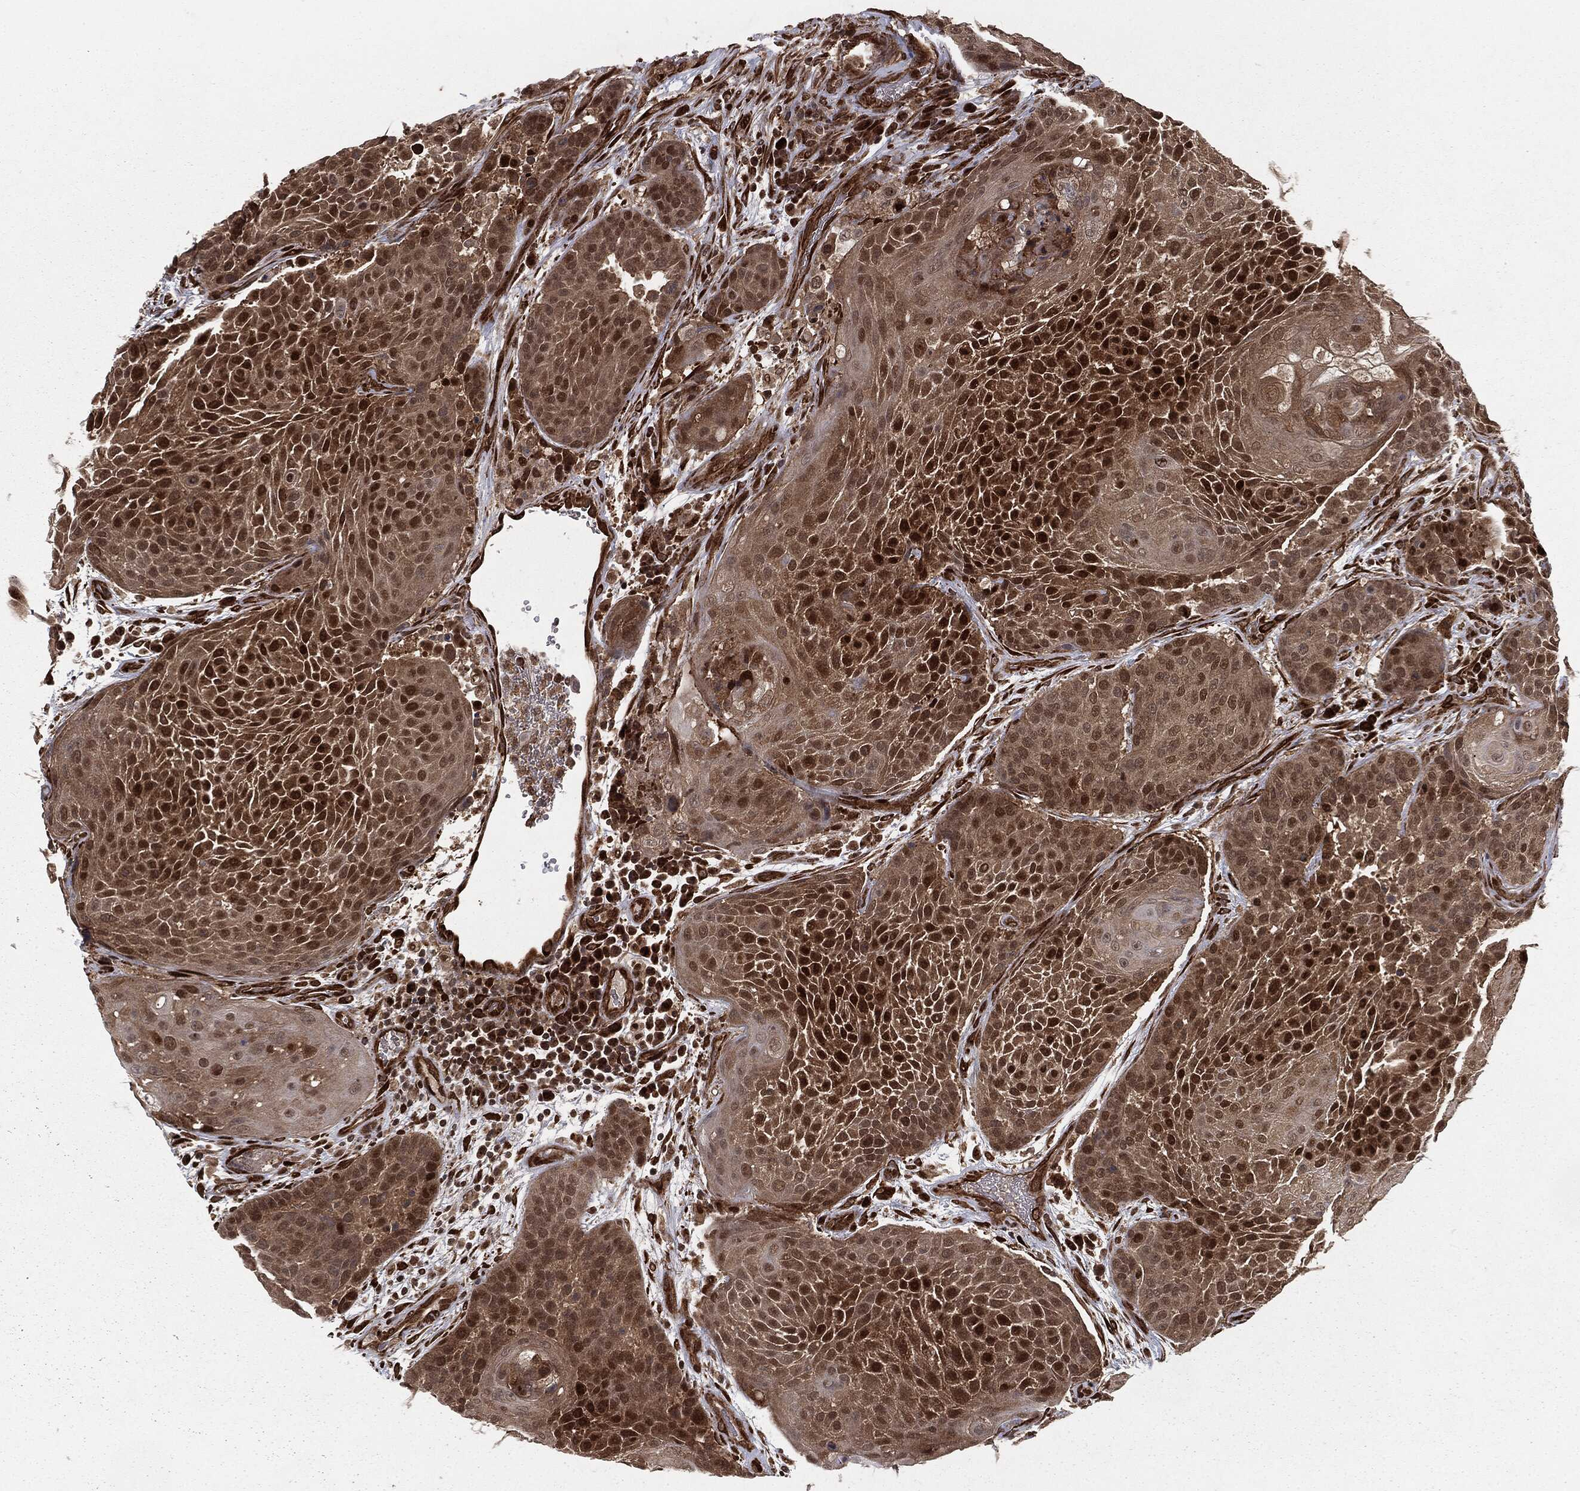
{"staining": {"intensity": "strong", "quantity": "25%-75%", "location": "cytoplasmic/membranous,nuclear"}, "tissue": "urothelial cancer", "cell_type": "Tumor cells", "image_type": "cancer", "snomed": [{"axis": "morphology", "description": "Urothelial carcinoma, High grade"}, {"axis": "topography", "description": "Urinary bladder"}], "caption": "Protein analysis of high-grade urothelial carcinoma tissue exhibits strong cytoplasmic/membranous and nuclear positivity in approximately 25%-75% of tumor cells.", "gene": "RANBP9", "patient": {"sex": "female", "age": 63}}